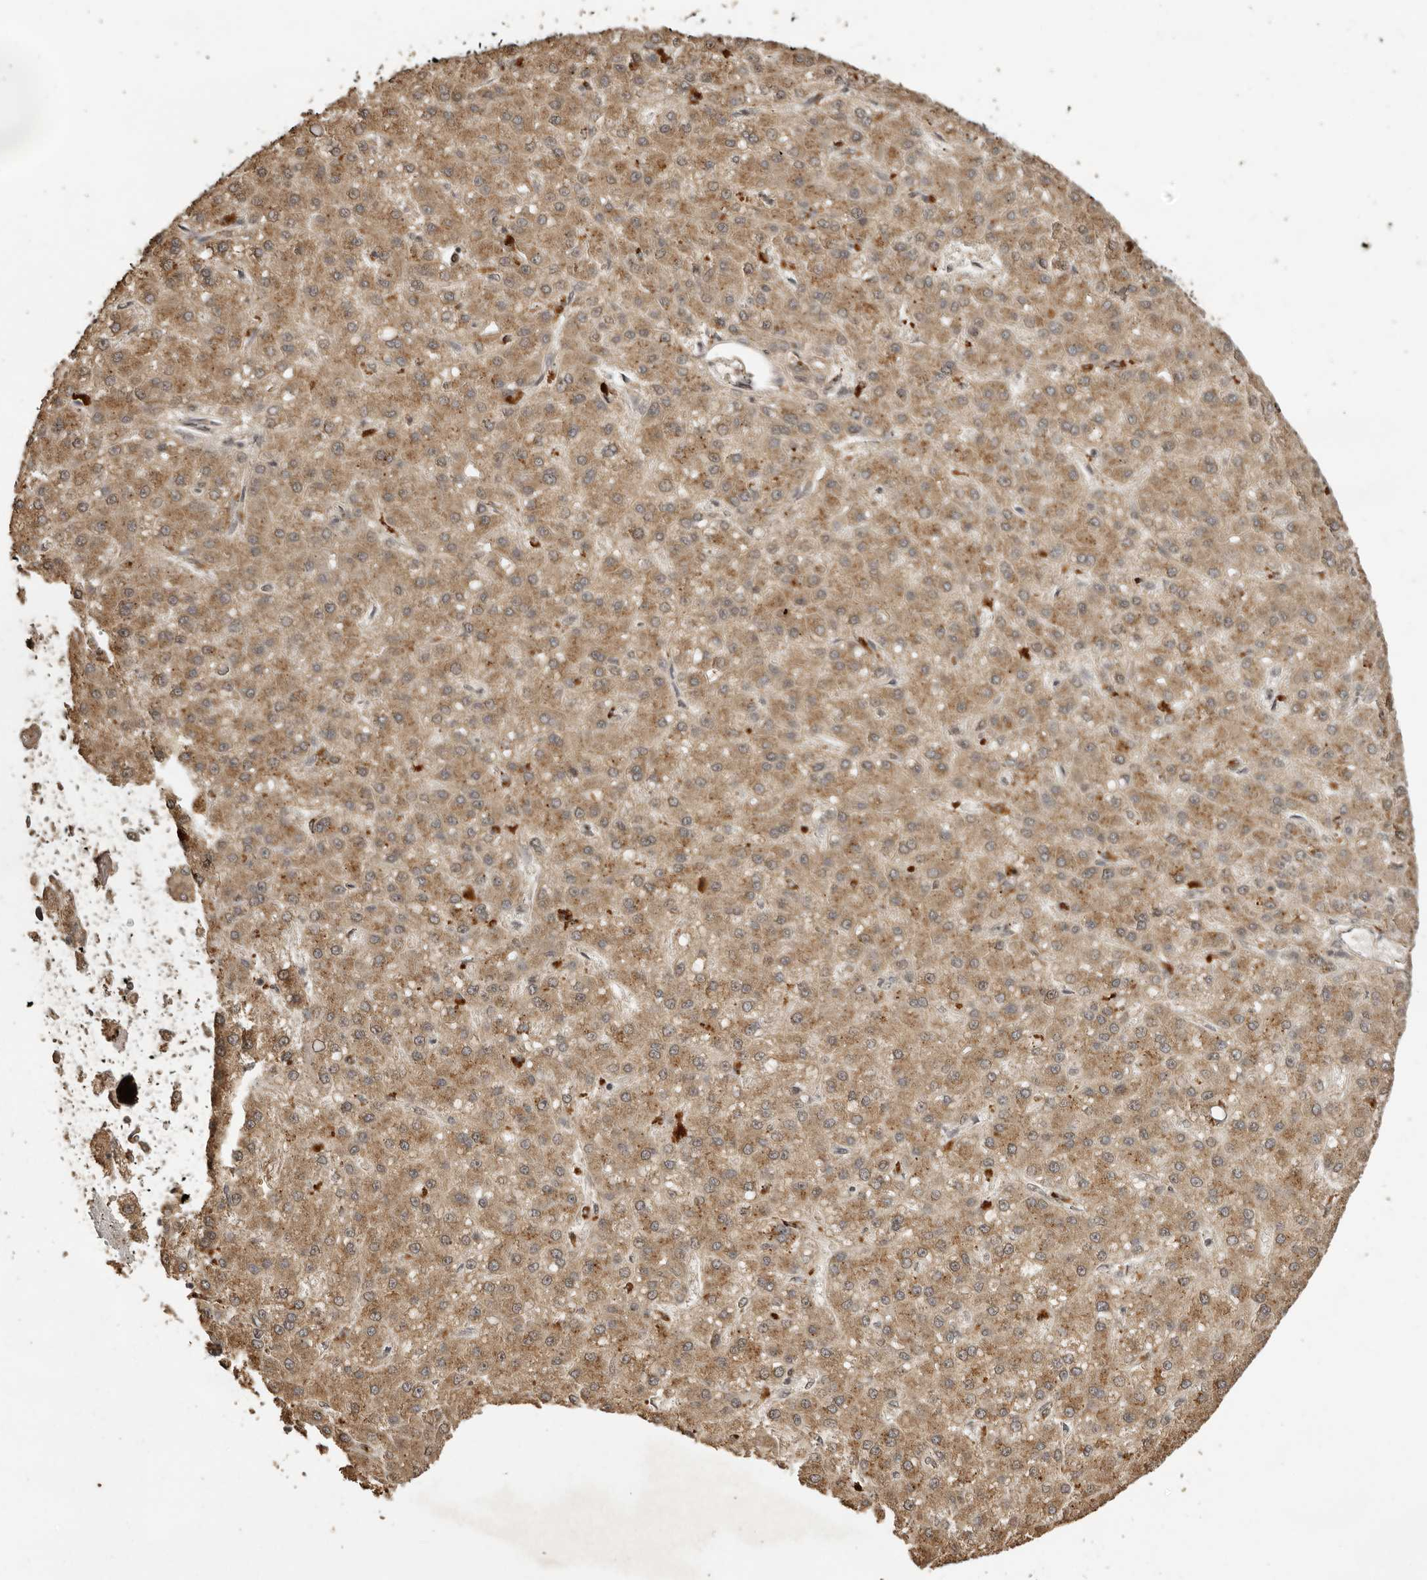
{"staining": {"intensity": "moderate", "quantity": ">75%", "location": "cytoplasmic/membranous"}, "tissue": "liver cancer", "cell_type": "Tumor cells", "image_type": "cancer", "snomed": [{"axis": "morphology", "description": "Carcinoma, Hepatocellular, NOS"}, {"axis": "topography", "description": "Liver"}], "caption": "Liver hepatocellular carcinoma tissue reveals moderate cytoplasmic/membranous positivity in approximately >75% of tumor cells", "gene": "CTF1", "patient": {"sex": "male", "age": 67}}